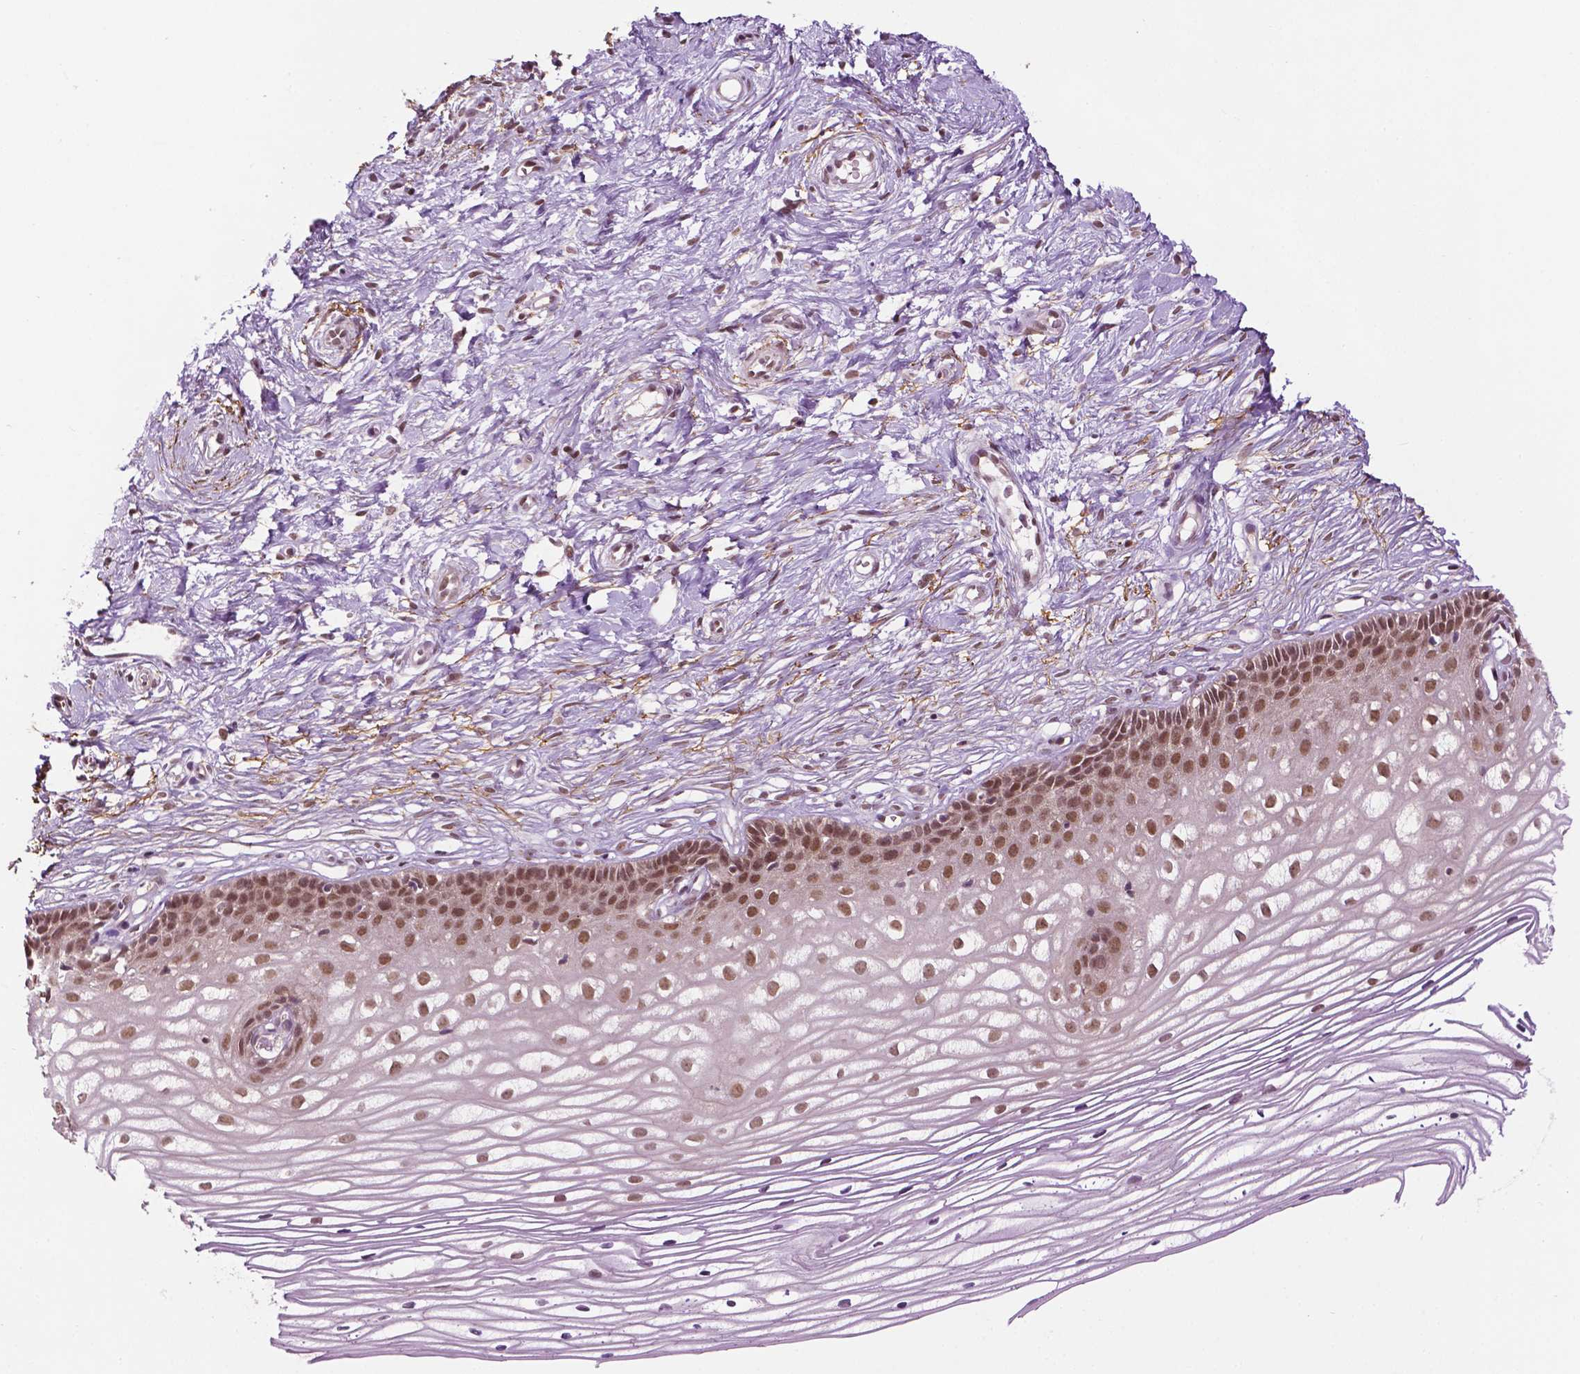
{"staining": {"intensity": "moderate", "quantity": ">75%", "location": "nuclear"}, "tissue": "cervix", "cell_type": "Glandular cells", "image_type": "normal", "snomed": [{"axis": "morphology", "description": "Normal tissue, NOS"}, {"axis": "topography", "description": "Cervix"}], "caption": "Protein analysis of benign cervix displays moderate nuclear positivity in about >75% of glandular cells.", "gene": "UBQLN4", "patient": {"sex": "female", "age": 40}}